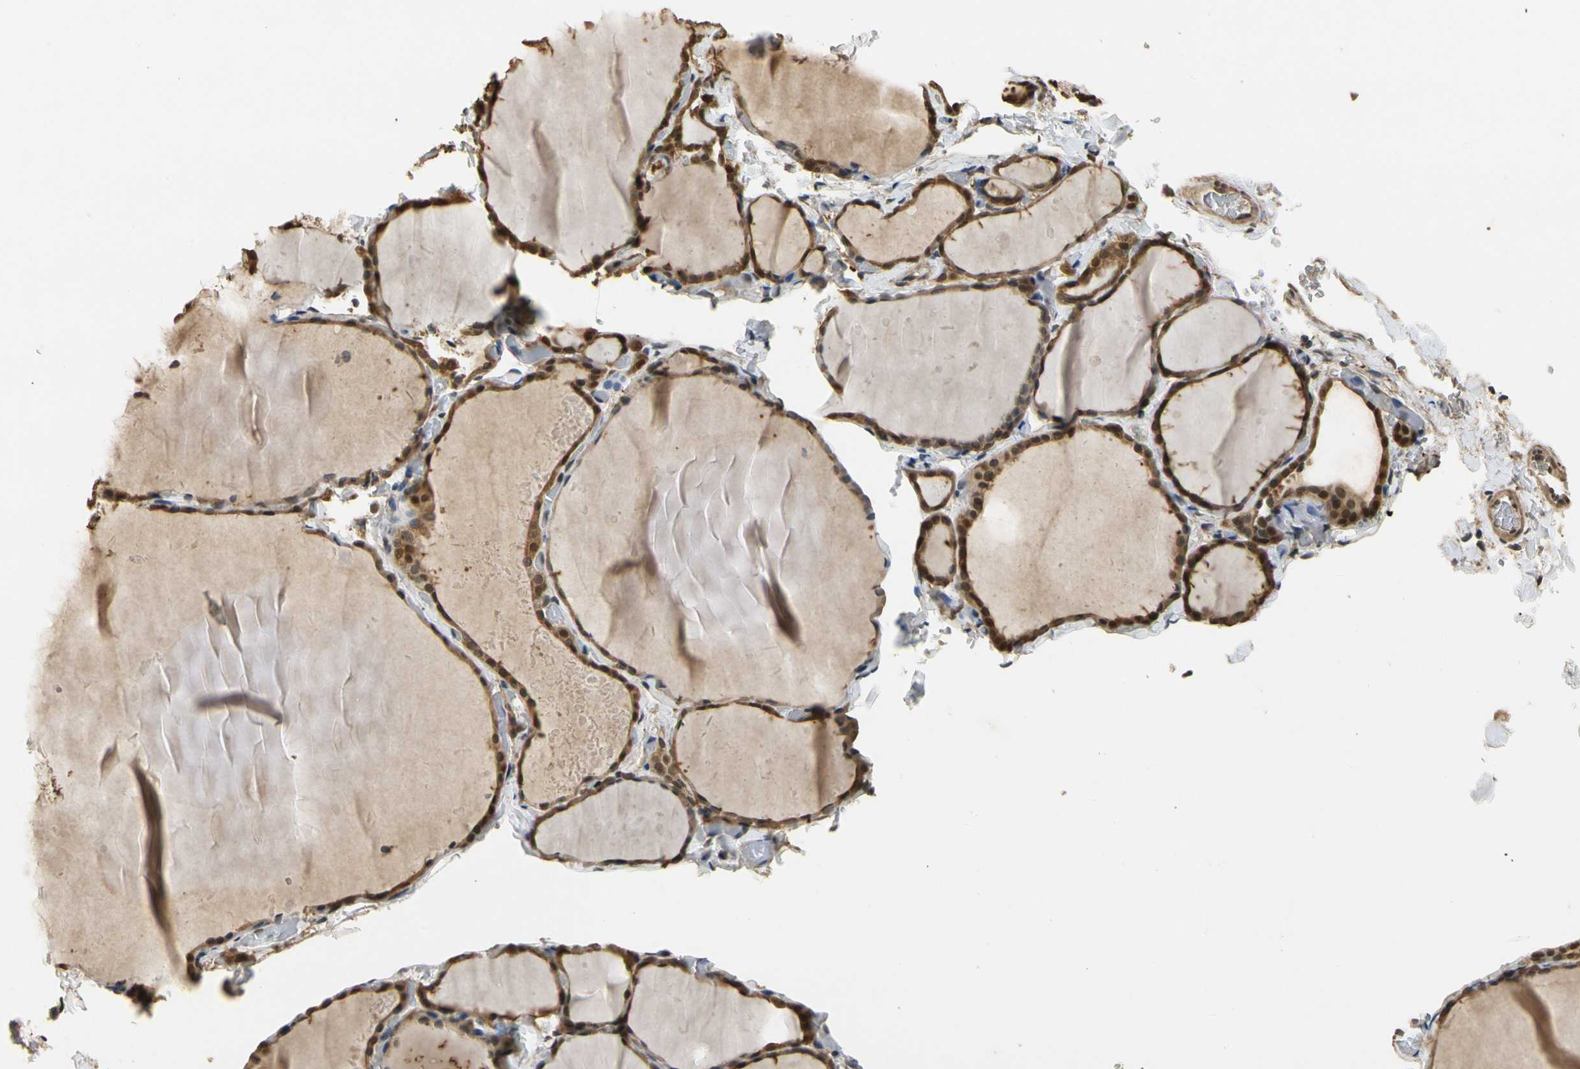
{"staining": {"intensity": "moderate", "quantity": ">75%", "location": "cytoplasmic/membranous"}, "tissue": "thyroid gland", "cell_type": "Glandular cells", "image_type": "normal", "snomed": [{"axis": "morphology", "description": "Normal tissue, NOS"}, {"axis": "topography", "description": "Thyroid gland"}], "caption": "A micrograph showing moderate cytoplasmic/membranous staining in about >75% of glandular cells in benign thyroid gland, as visualized by brown immunohistochemical staining.", "gene": "SOD1", "patient": {"sex": "female", "age": 22}}